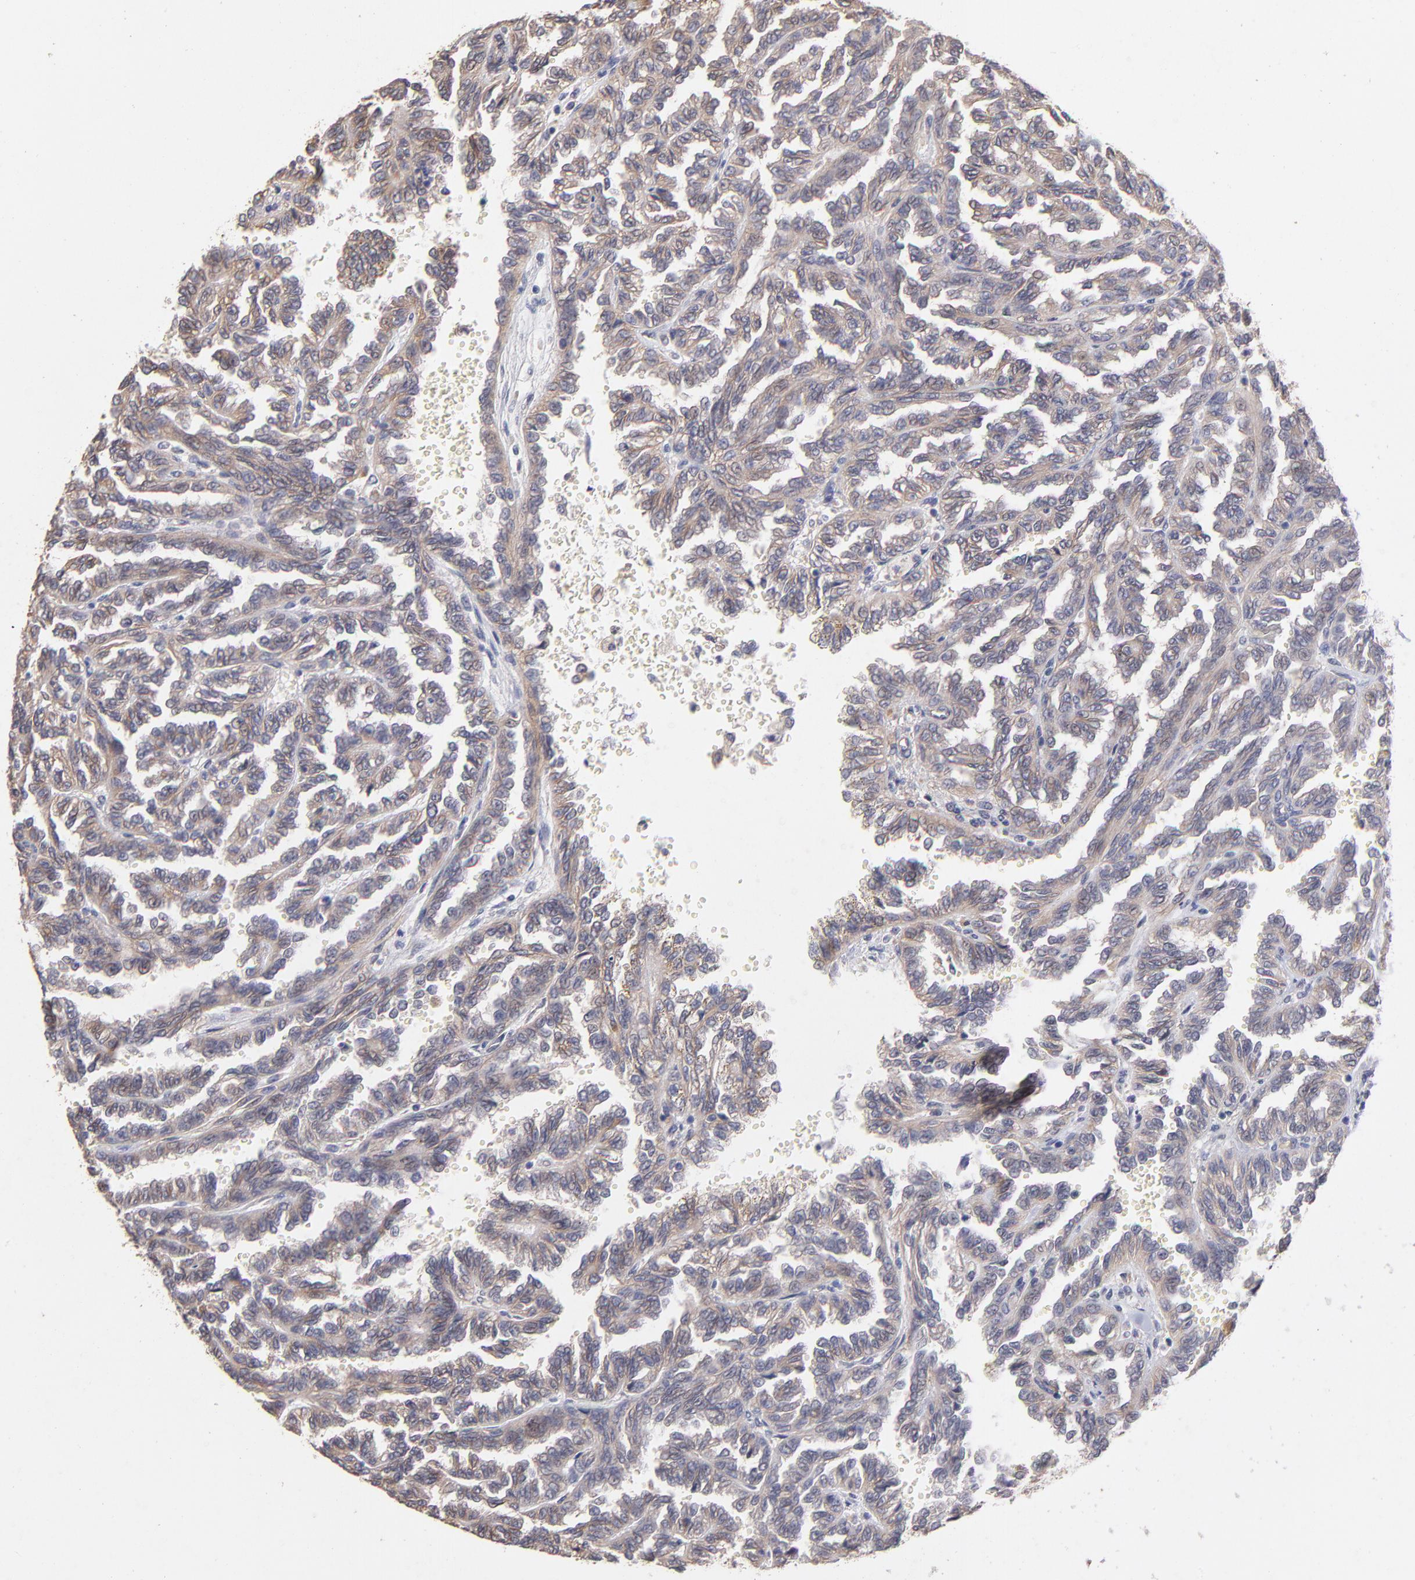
{"staining": {"intensity": "weak", "quantity": ">75%", "location": "cytoplasmic/membranous"}, "tissue": "renal cancer", "cell_type": "Tumor cells", "image_type": "cancer", "snomed": [{"axis": "morphology", "description": "Inflammation, NOS"}, {"axis": "morphology", "description": "Adenocarcinoma, NOS"}, {"axis": "topography", "description": "Kidney"}], "caption": "Weak cytoplasmic/membranous expression for a protein is present in about >75% of tumor cells of renal cancer (adenocarcinoma) using immunohistochemistry.", "gene": "STAP2", "patient": {"sex": "male", "age": 68}}